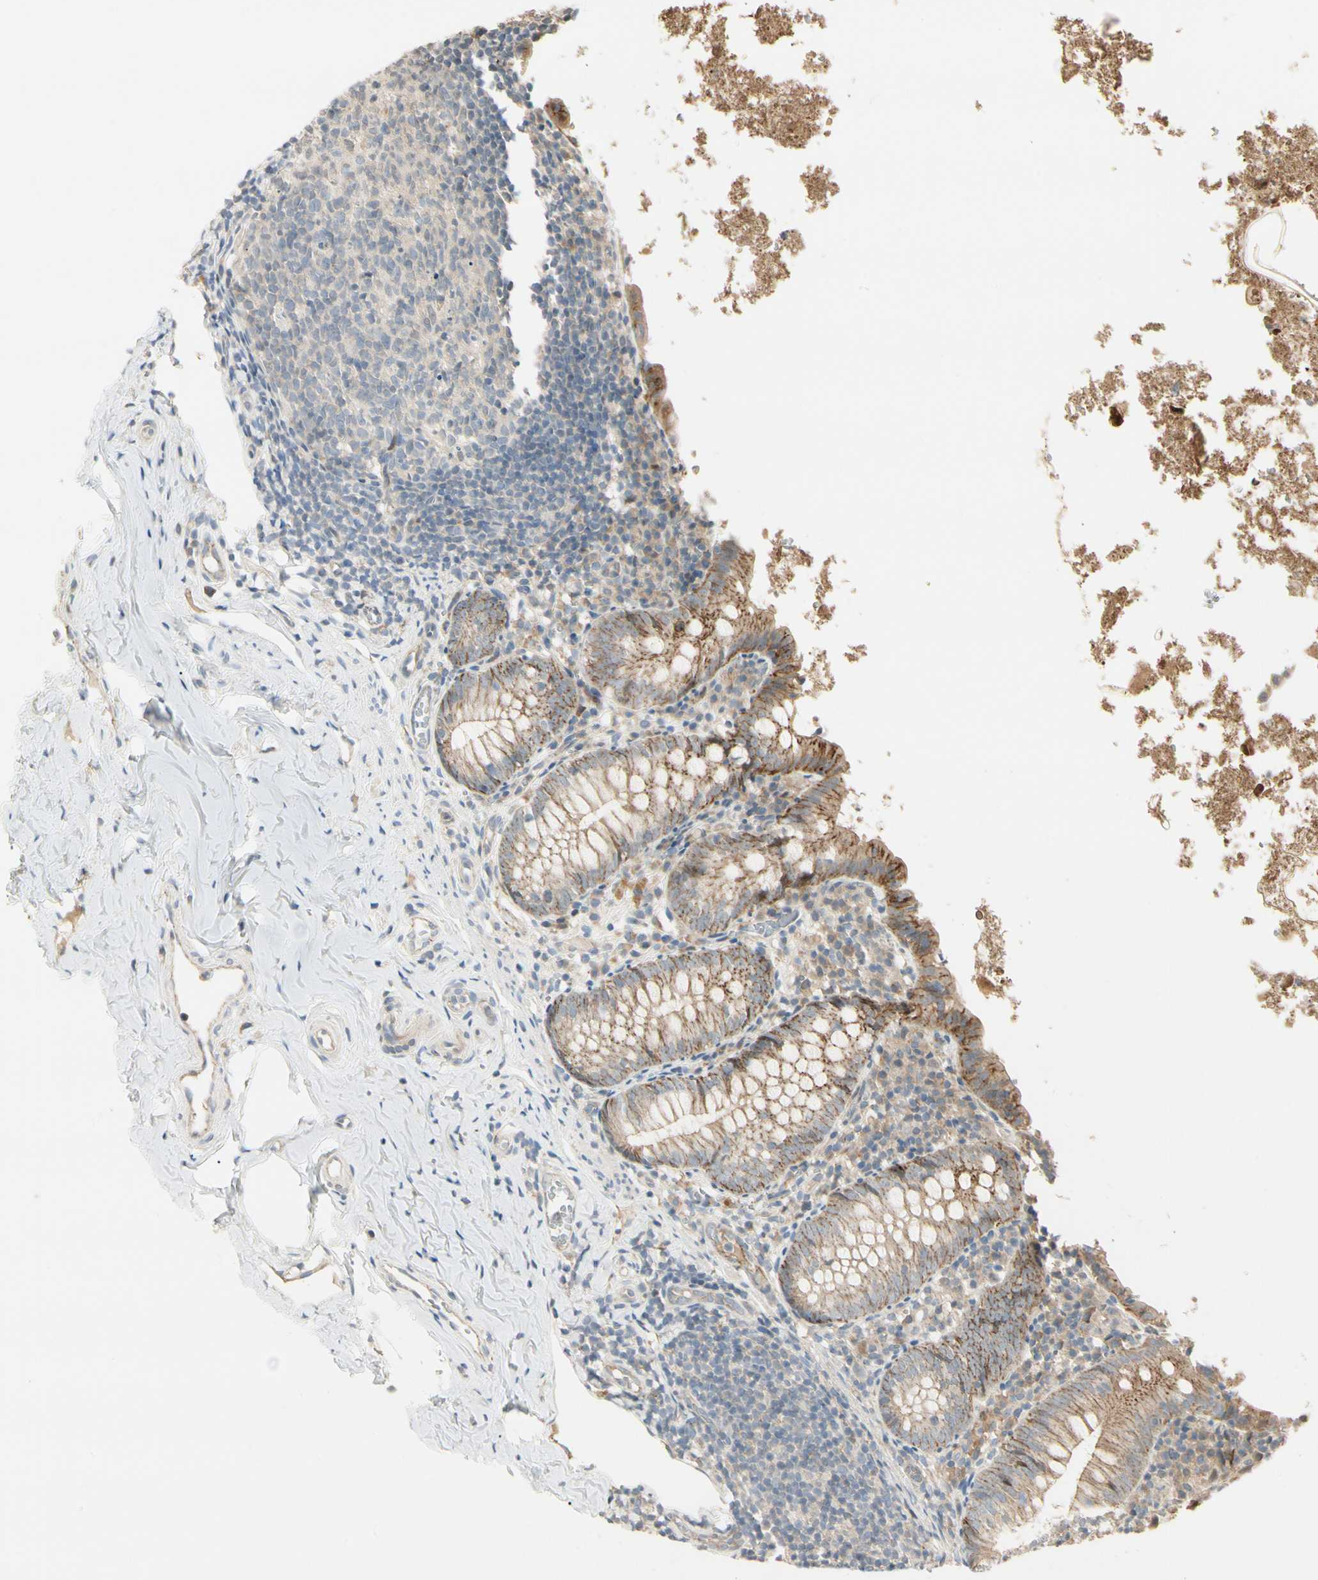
{"staining": {"intensity": "moderate", "quantity": ">75%", "location": "cytoplasmic/membranous"}, "tissue": "appendix", "cell_type": "Glandular cells", "image_type": "normal", "snomed": [{"axis": "morphology", "description": "Normal tissue, NOS"}, {"axis": "topography", "description": "Appendix"}], "caption": "Glandular cells show moderate cytoplasmic/membranous staining in about >75% of cells in benign appendix.", "gene": "P3H2", "patient": {"sex": "female", "age": 10}}